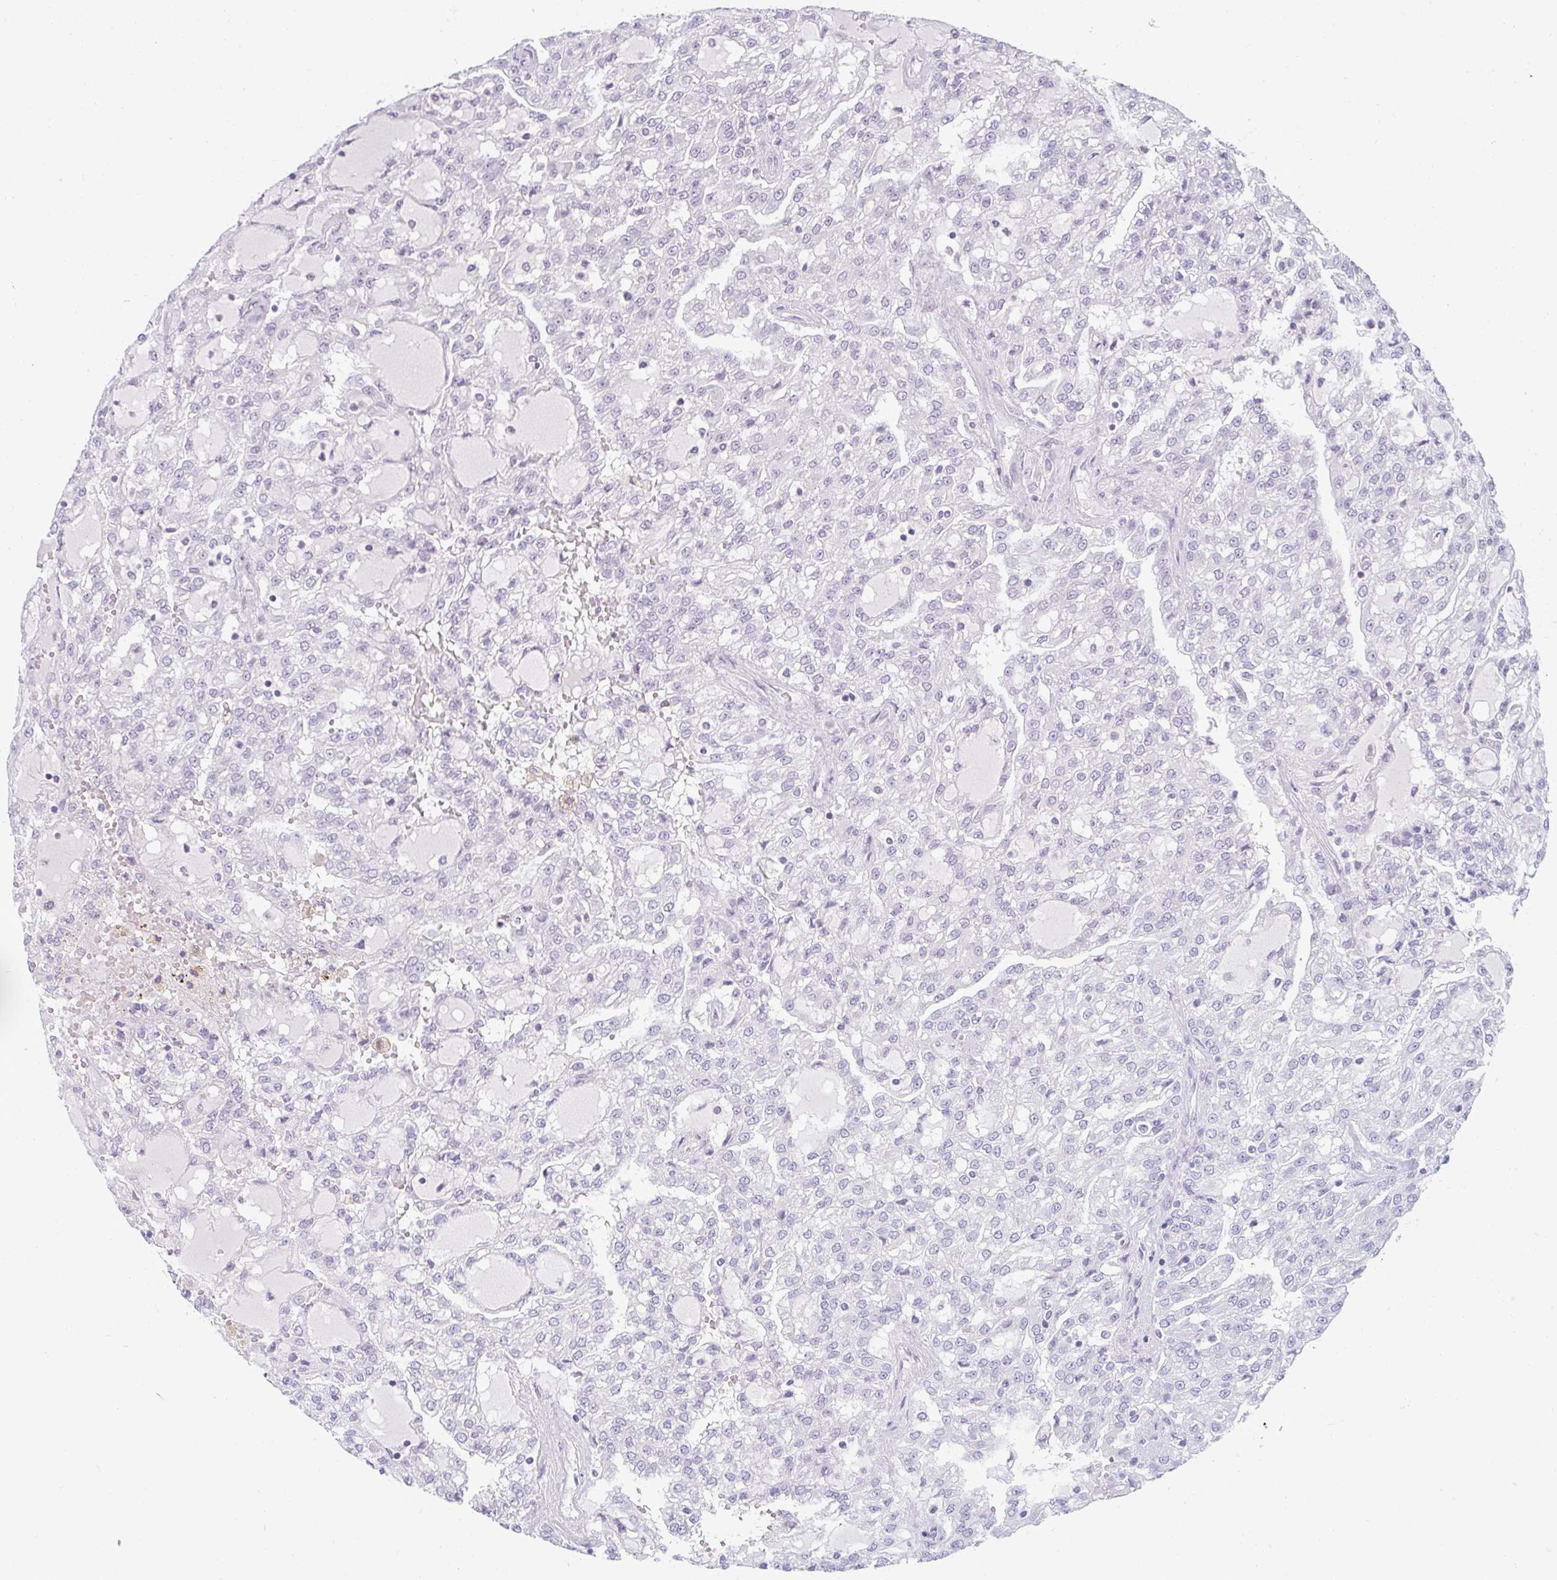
{"staining": {"intensity": "negative", "quantity": "none", "location": "none"}, "tissue": "renal cancer", "cell_type": "Tumor cells", "image_type": "cancer", "snomed": [{"axis": "morphology", "description": "Adenocarcinoma, NOS"}, {"axis": "topography", "description": "Kidney"}], "caption": "Tumor cells show no significant protein staining in renal cancer.", "gene": "PPFIA4", "patient": {"sex": "male", "age": 63}}